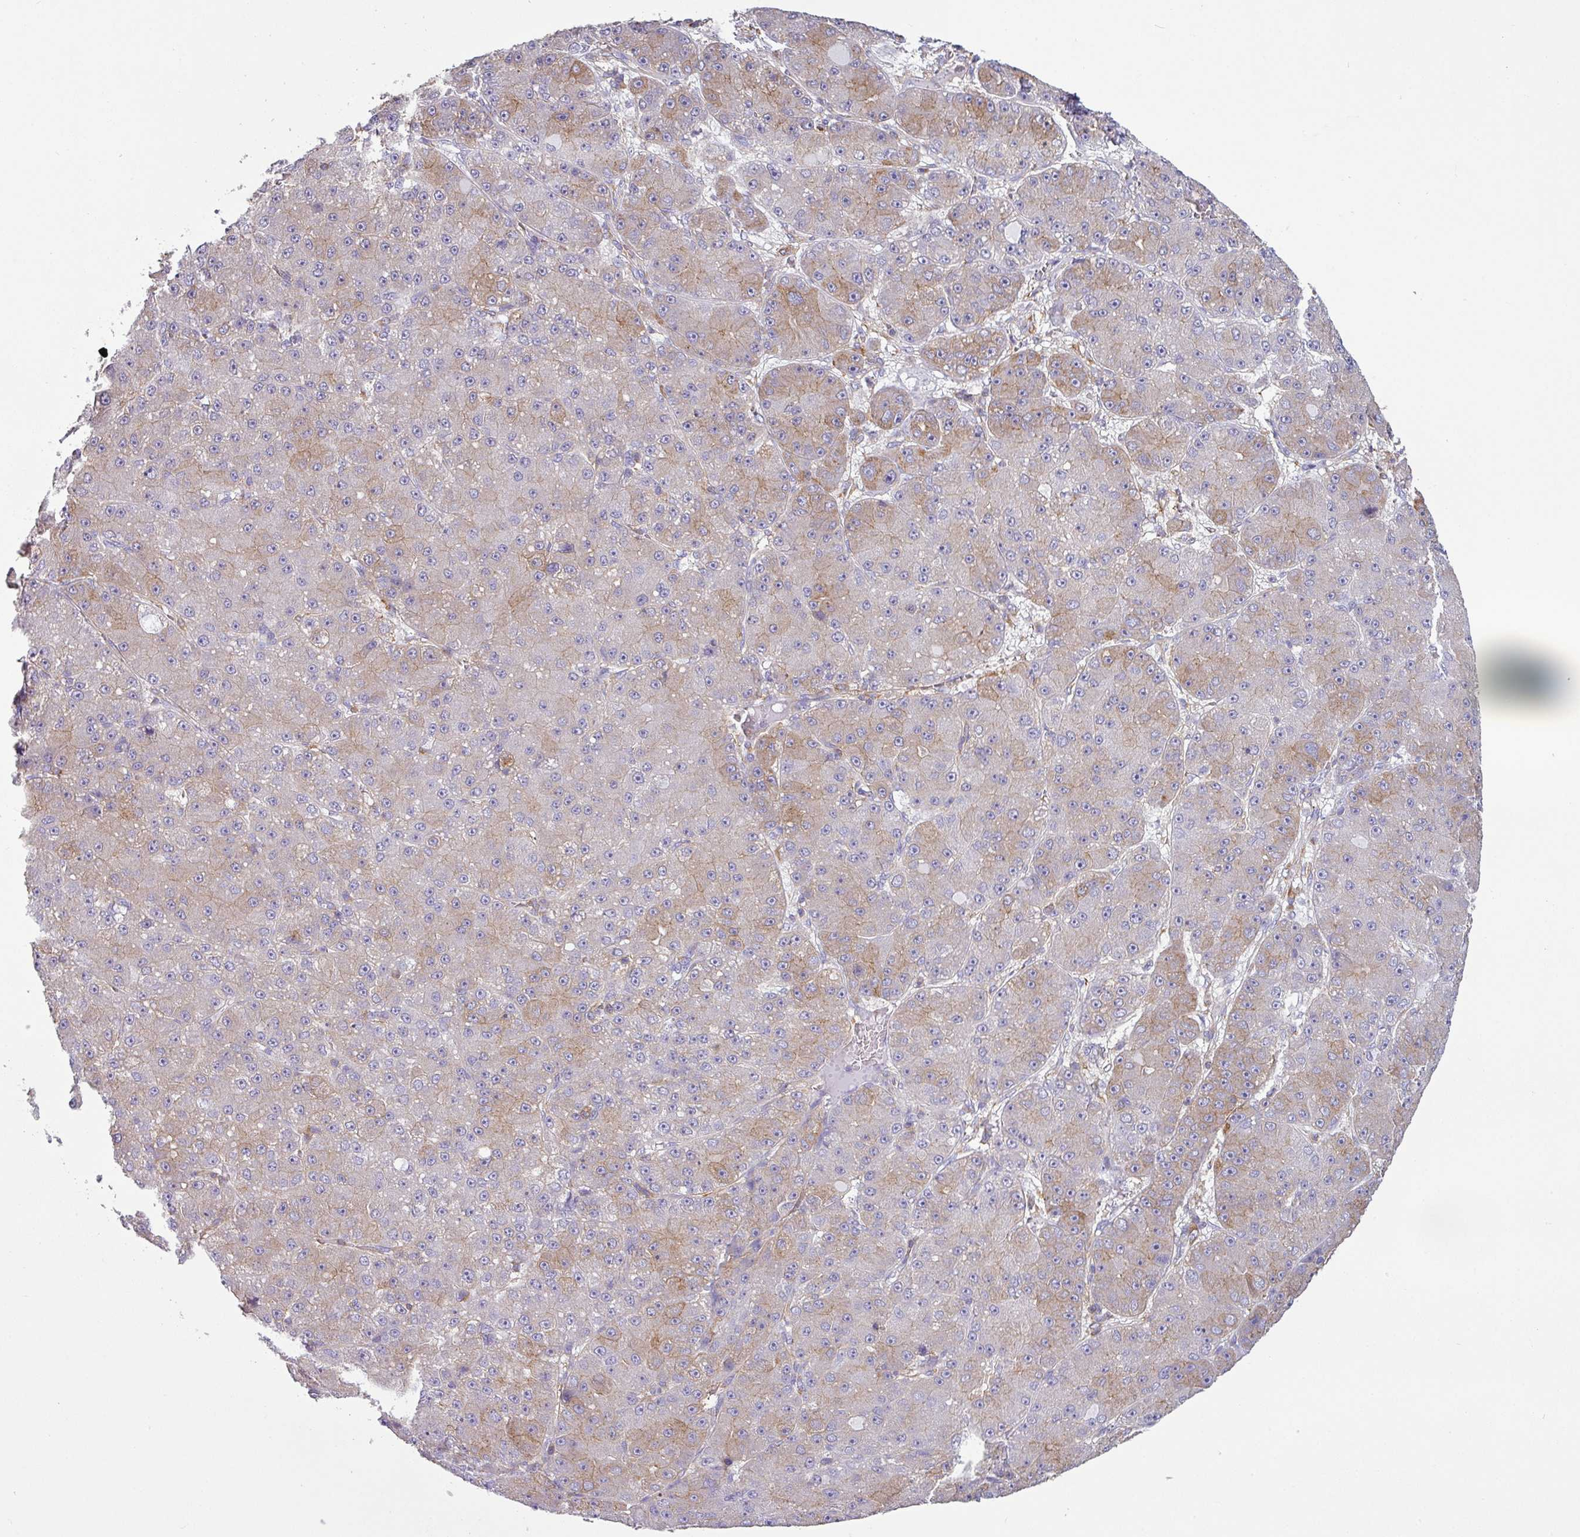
{"staining": {"intensity": "weak", "quantity": "<25%", "location": "cytoplasmic/membranous"}, "tissue": "liver cancer", "cell_type": "Tumor cells", "image_type": "cancer", "snomed": [{"axis": "morphology", "description": "Carcinoma, Hepatocellular, NOS"}, {"axis": "topography", "description": "Liver"}], "caption": "Immunohistochemistry (IHC) of liver hepatocellular carcinoma exhibits no staining in tumor cells.", "gene": "XNDC1N", "patient": {"sex": "male", "age": 67}}